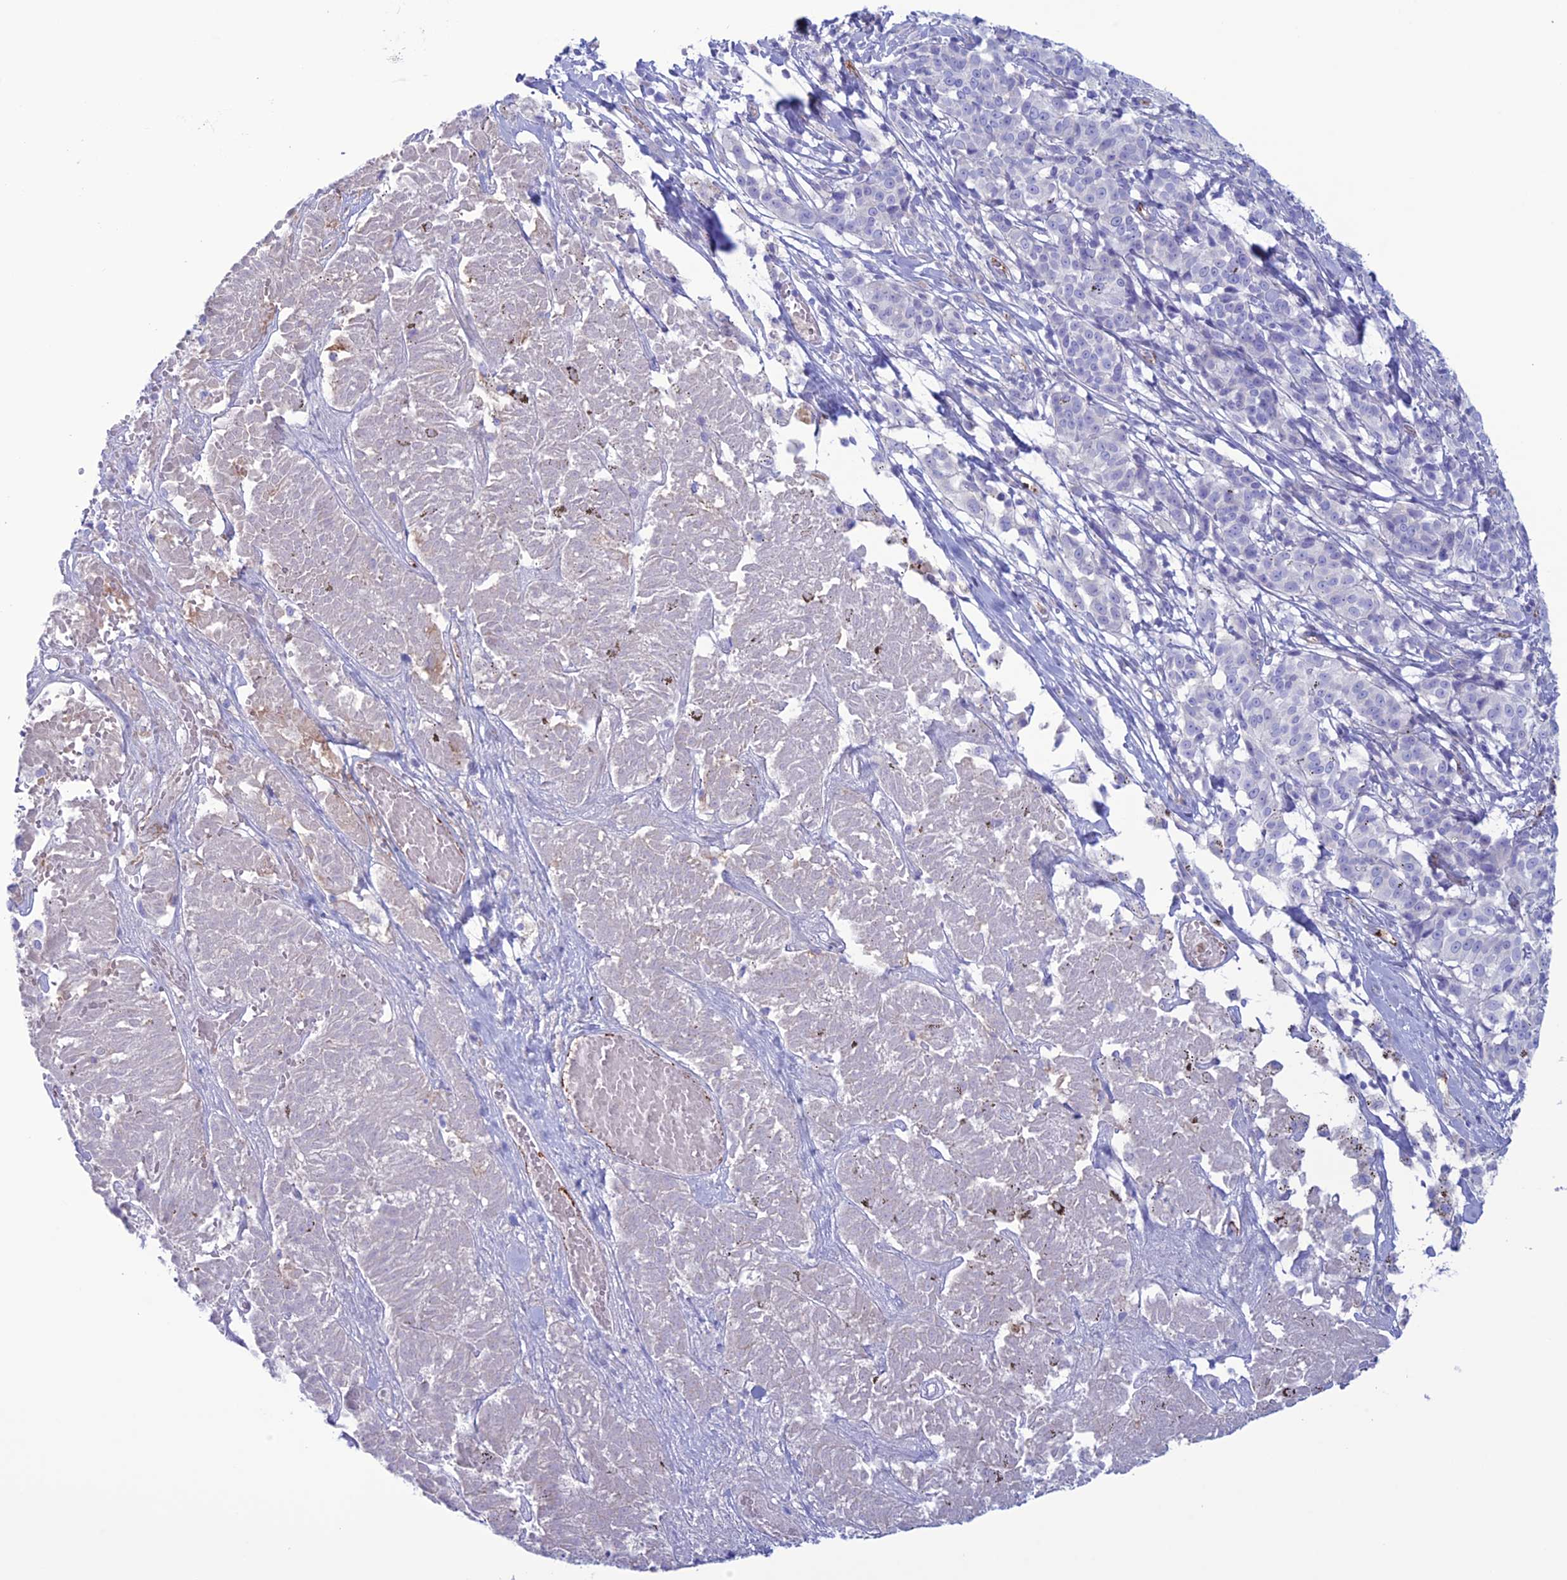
{"staining": {"intensity": "negative", "quantity": "none", "location": "none"}, "tissue": "melanoma", "cell_type": "Tumor cells", "image_type": "cancer", "snomed": [{"axis": "morphology", "description": "Malignant melanoma, NOS"}, {"axis": "topography", "description": "Skin"}], "caption": "Melanoma stained for a protein using IHC displays no positivity tumor cells.", "gene": "CDC42EP5", "patient": {"sex": "female", "age": 72}}